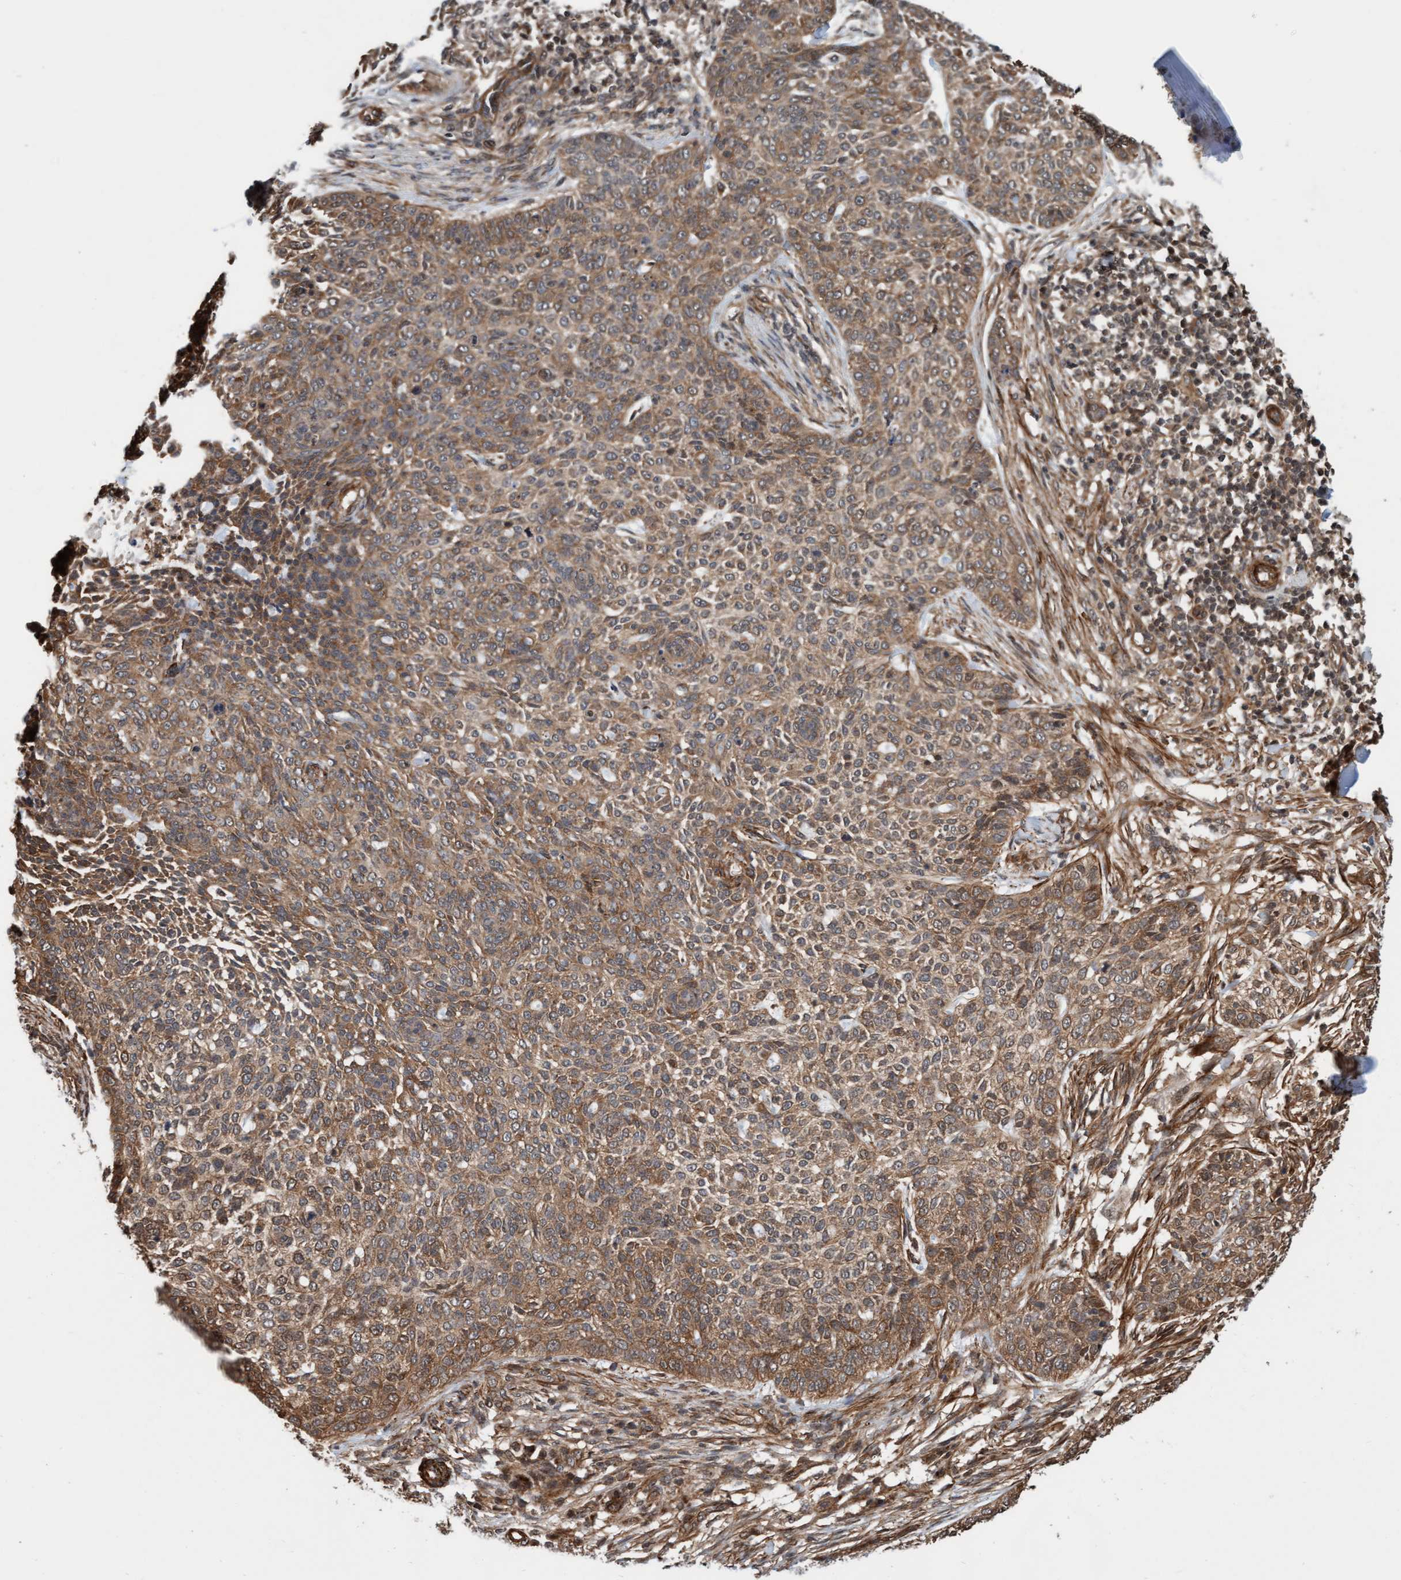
{"staining": {"intensity": "moderate", "quantity": ">75%", "location": "cytoplasmic/membranous"}, "tissue": "skin cancer", "cell_type": "Tumor cells", "image_type": "cancer", "snomed": [{"axis": "morphology", "description": "Basal cell carcinoma"}, {"axis": "topography", "description": "Skin"}], "caption": "Immunohistochemistry staining of basal cell carcinoma (skin), which shows medium levels of moderate cytoplasmic/membranous positivity in approximately >75% of tumor cells indicating moderate cytoplasmic/membranous protein expression. The staining was performed using DAB (brown) for protein detection and nuclei were counterstained in hematoxylin (blue).", "gene": "STXBP4", "patient": {"sex": "female", "age": 64}}